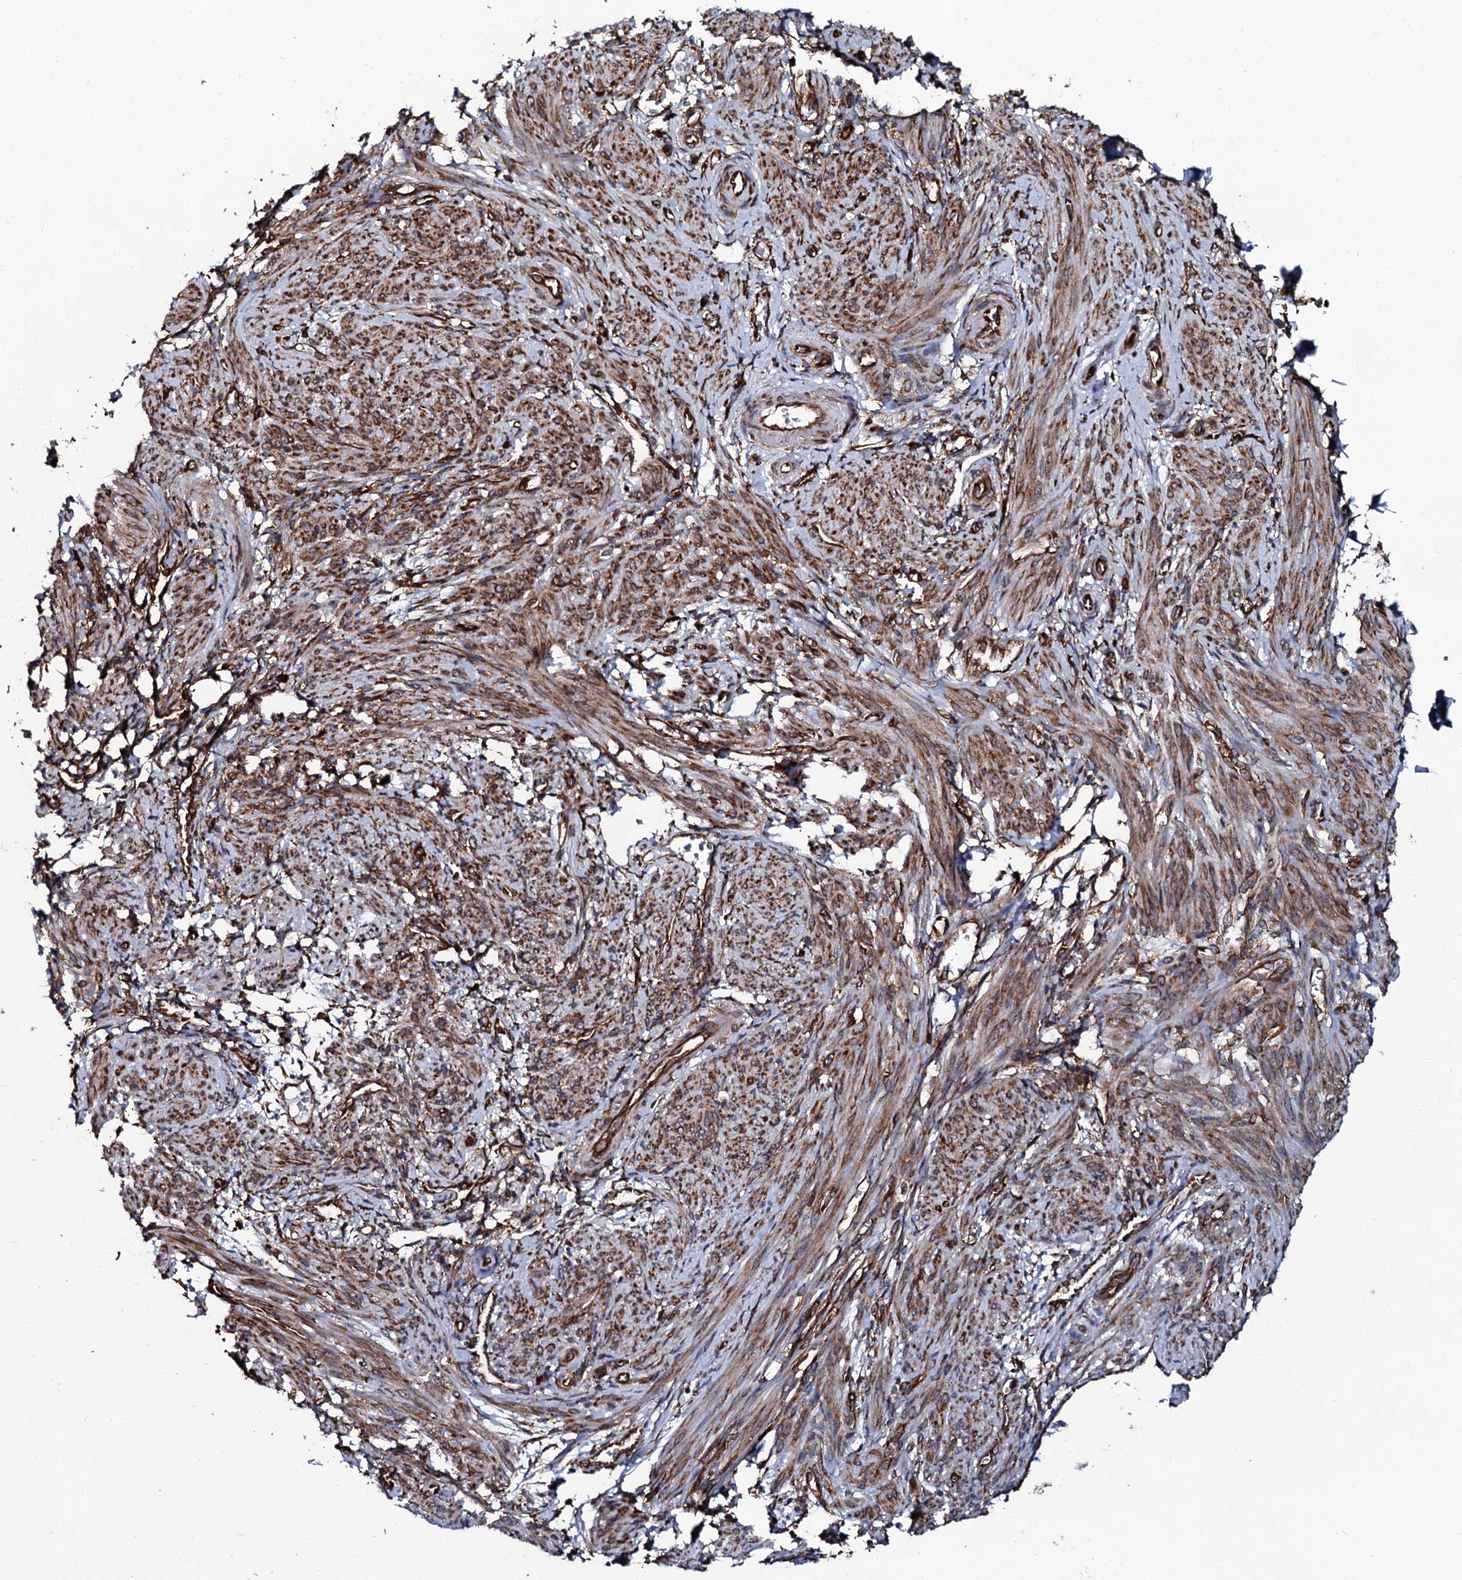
{"staining": {"intensity": "moderate", "quantity": "25%-75%", "location": "cytoplasmic/membranous"}, "tissue": "smooth muscle", "cell_type": "Smooth muscle cells", "image_type": "normal", "snomed": [{"axis": "morphology", "description": "Normal tissue, NOS"}, {"axis": "topography", "description": "Smooth muscle"}], "caption": "Human smooth muscle stained with a brown dye displays moderate cytoplasmic/membranous positive staining in approximately 25%-75% of smooth muscle cells.", "gene": "SPTY2D1", "patient": {"sex": "female", "age": 39}}